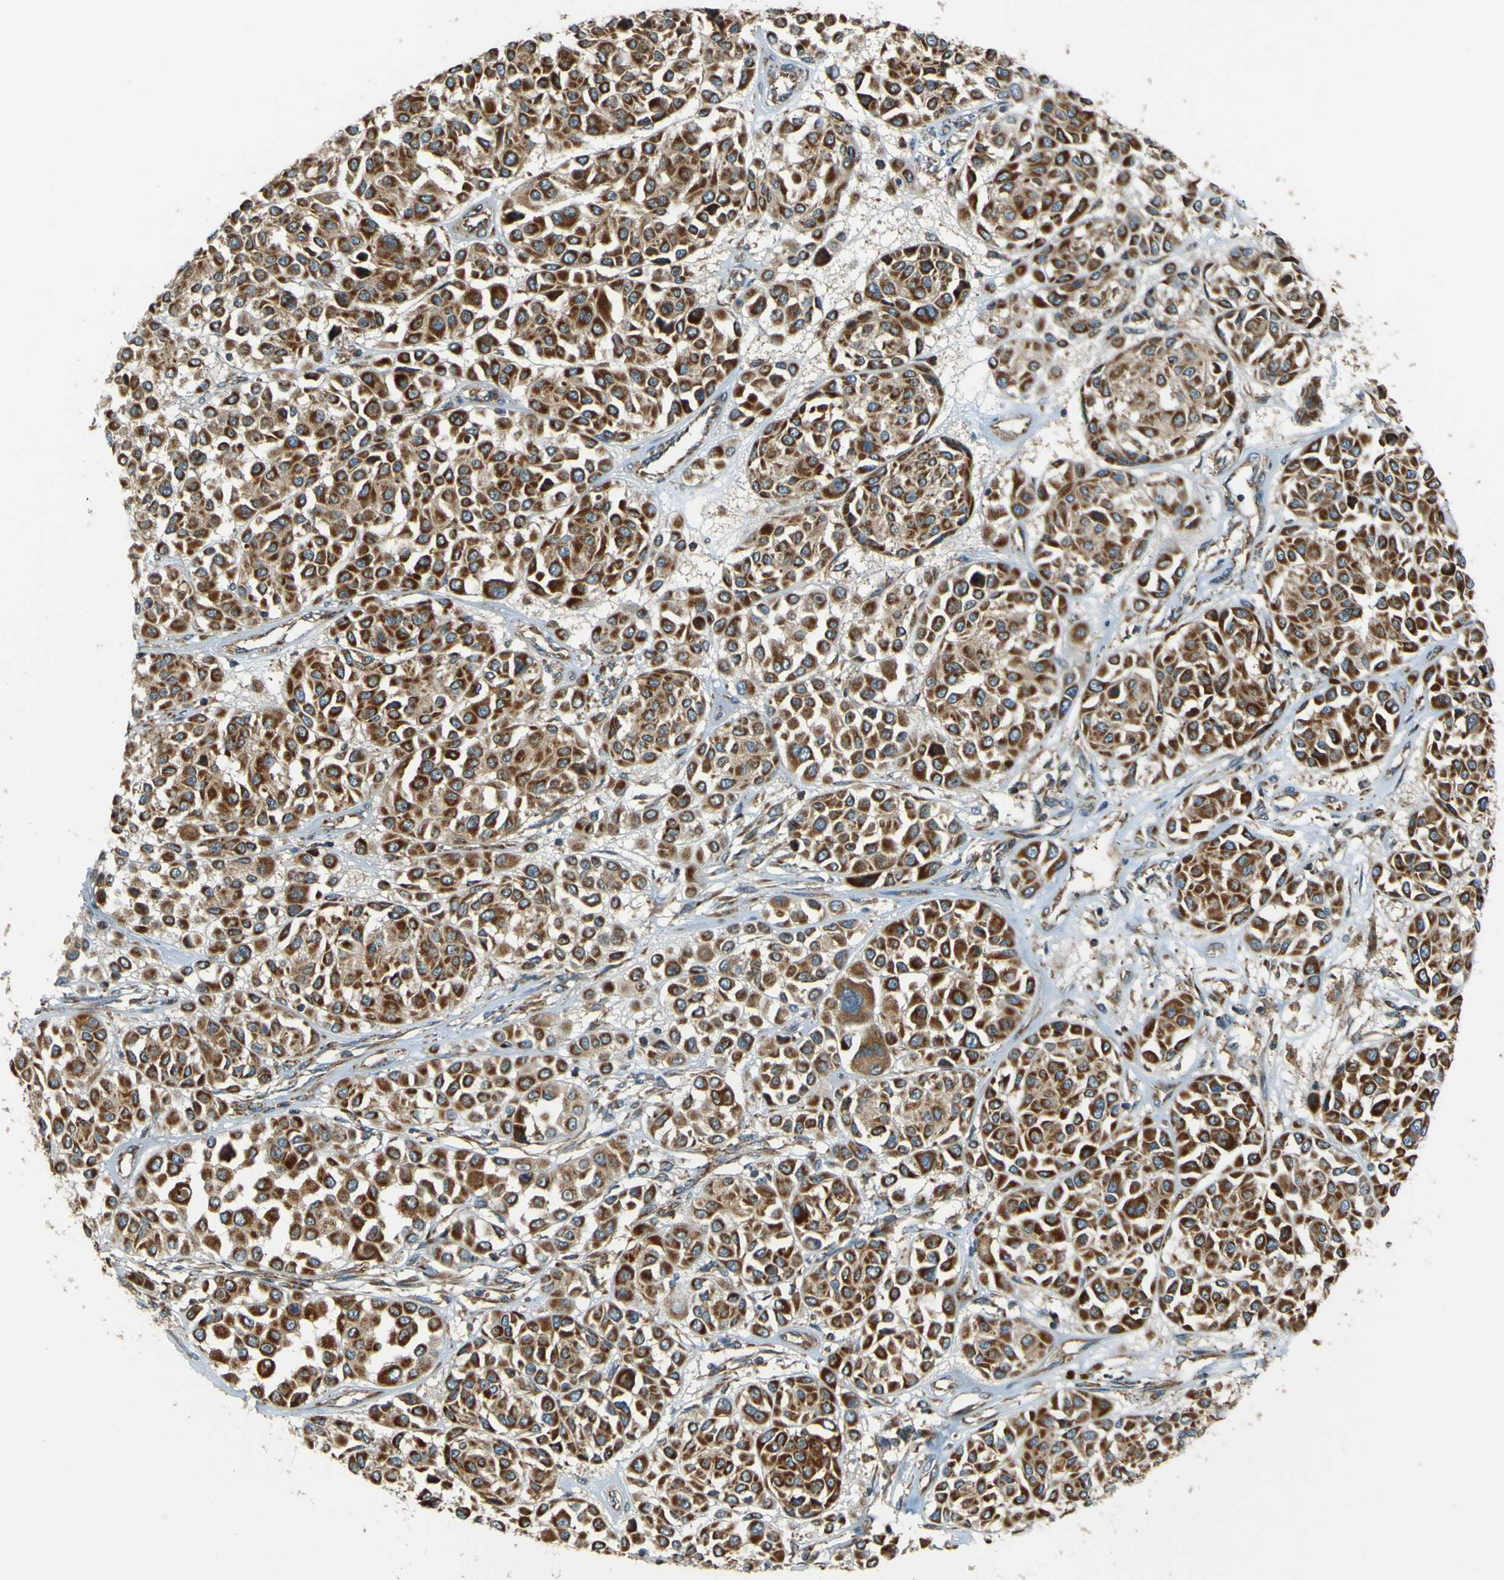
{"staining": {"intensity": "strong", "quantity": ">75%", "location": "cytoplasmic/membranous"}, "tissue": "melanoma", "cell_type": "Tumor cells", "image_type": "cancer", "snomed": [{"axis": "morphology", "description": "Malignant melanoma, Metastatic site"}, {"axis": "topography", "description": "Soft tissue"}], "caption": "Malignant melanoma (metastatic site) stained with DAB immunohistochemistry (IHC) reveals high levels of strong cytoplasmic/membranous staining in about >75% of tumor cells. Using DAB (brown) and hematoxylin (blue) stains, captured at high magnification using brightfield microscopy.", "gene": "DNAJC5", "patient": {"sex": "male", "age": 41}}